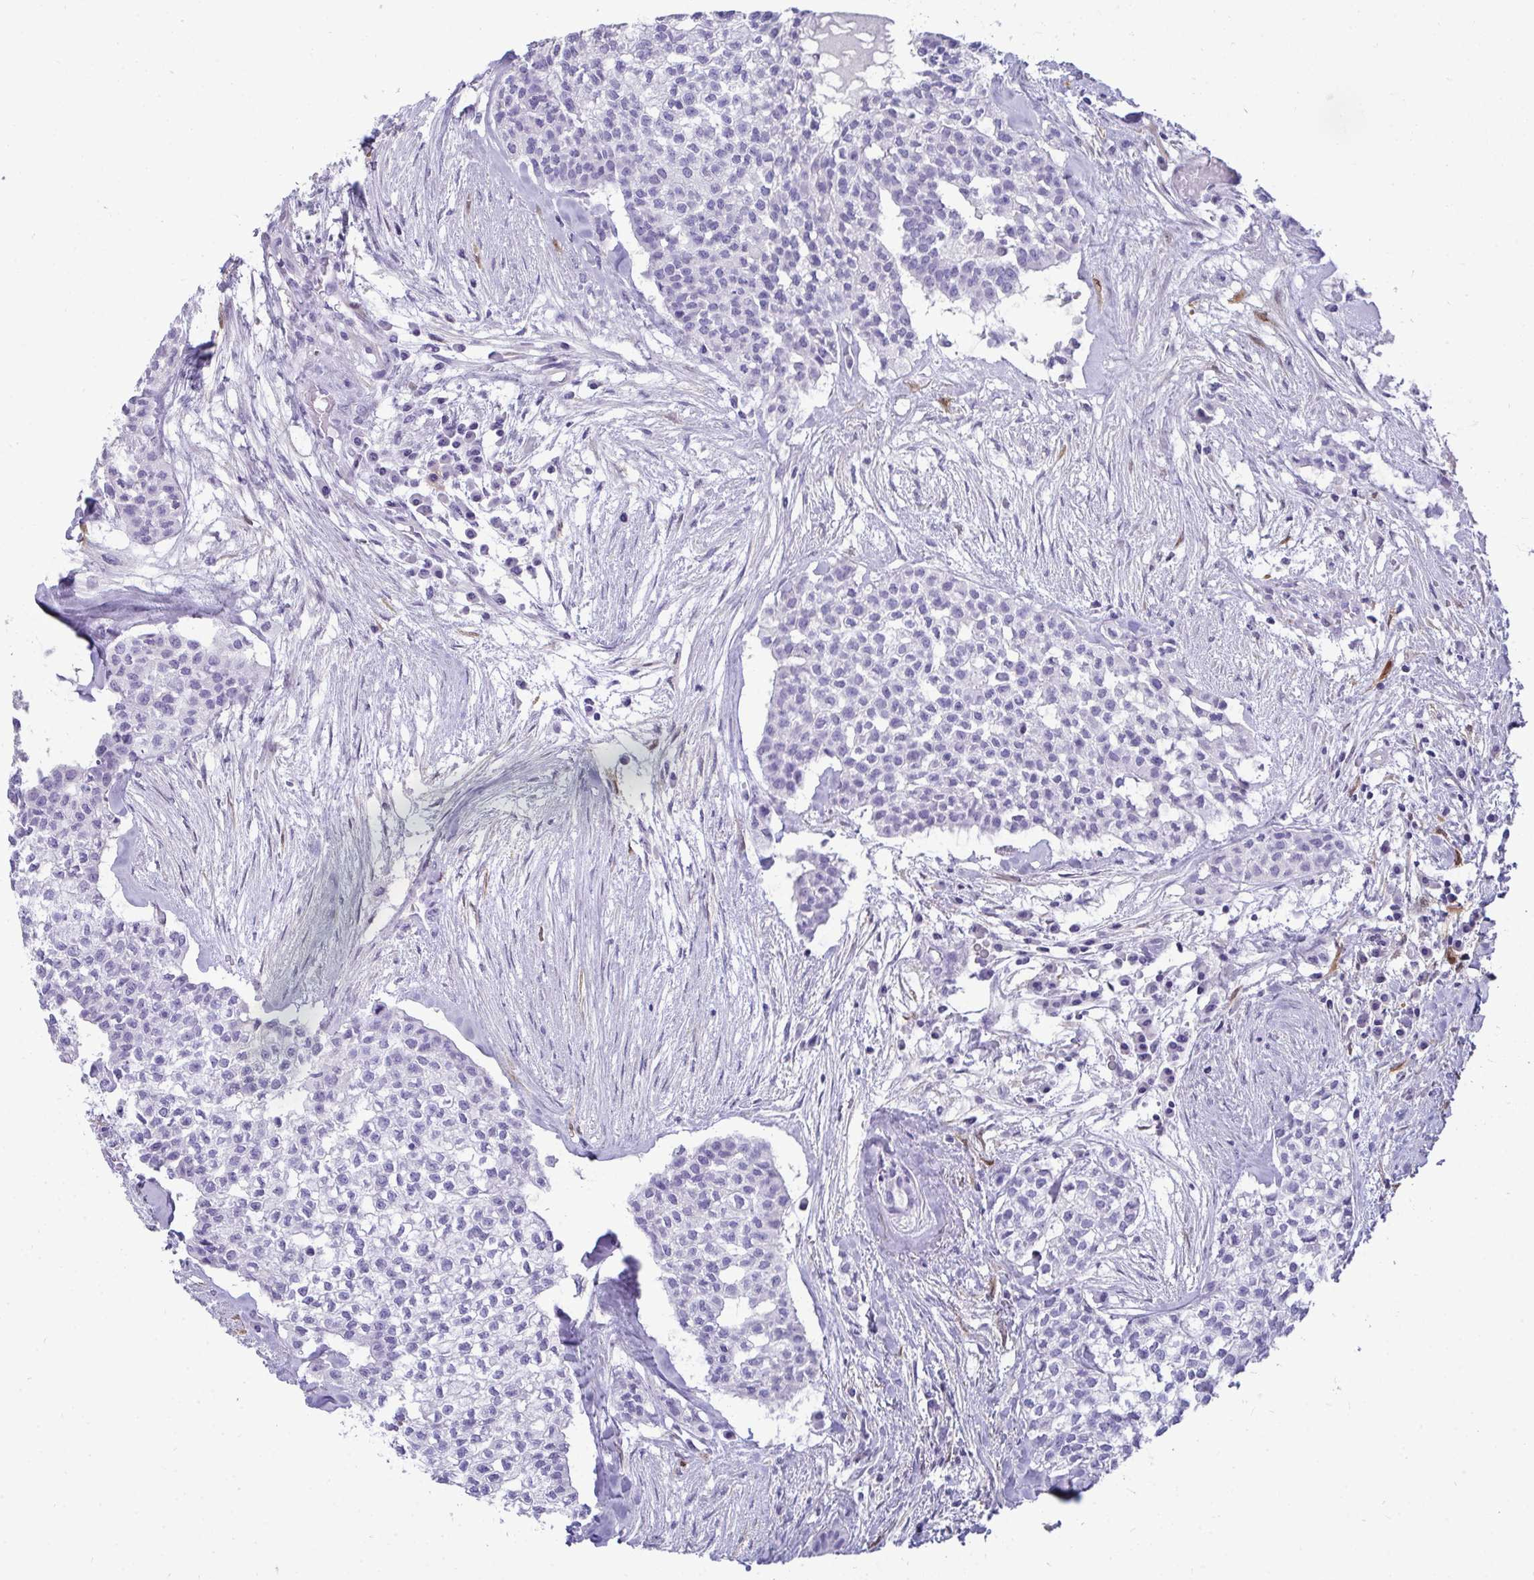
{"staining": {"intensity": "negative", "quantity": "none", "location": "none"}, "tissue": "head and neck cancer", "cell_type": "Tumor cells", "image_type": "cancer", "snomed": [{"axis": "morphology", "description": "Adenocarcinoma, NOS"}, {"axis": "topography", "description": "Head-Neck"}], "caption": "DAB (3,3'-diaminobenzidine) immunohistochemical staining of adenocarcinoma (head and neck) reveals no significant staining in tumor cells.", "gene": "HSPB6", "patient": {"sex": "male", "age": 81}}